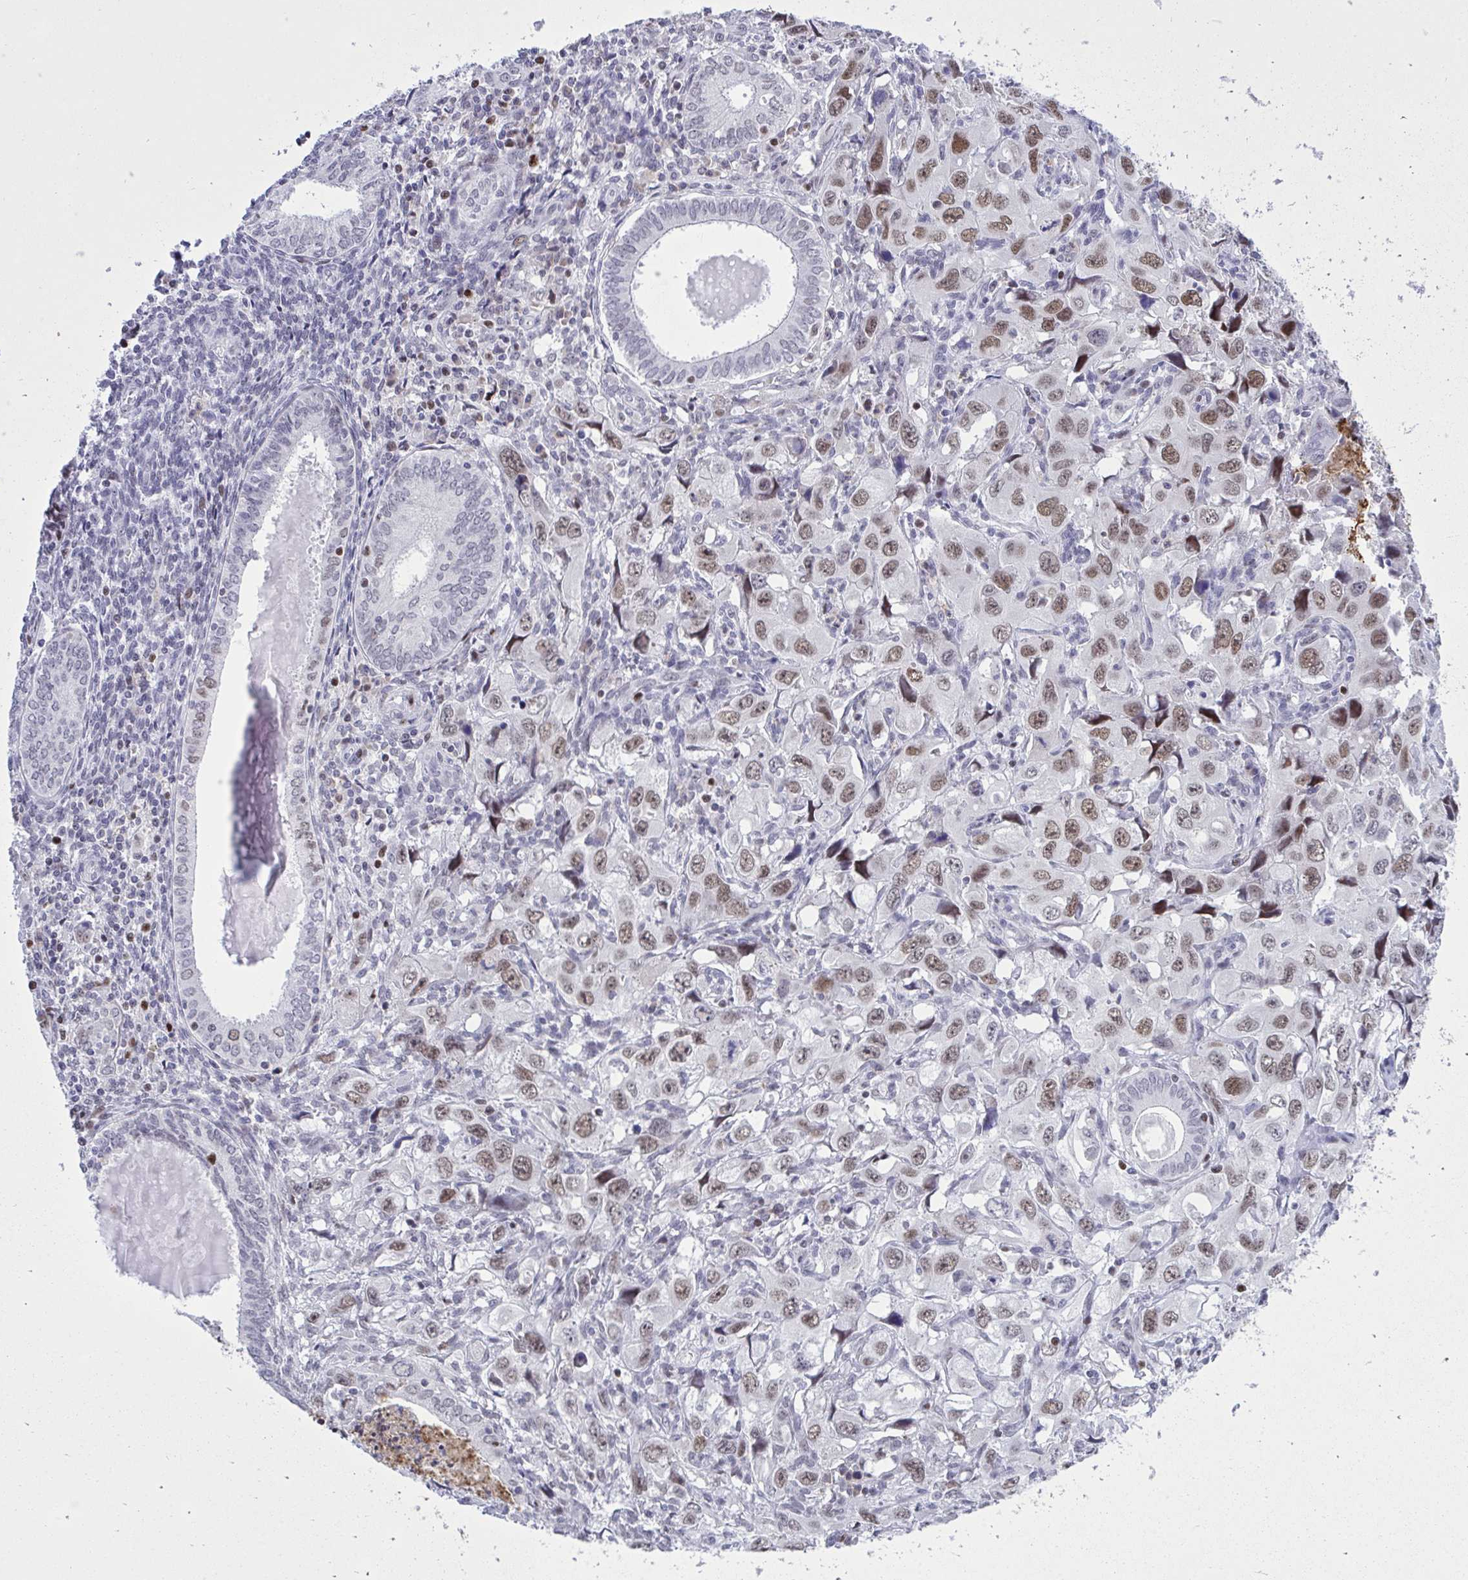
{"staining": {"intensity": "moderate", "quantity": "25%-75%", "location": "nuclear"}, "tissue": "endometrial cancer", "cell_type": "Tumor cells", "image_type": "cancer", "snomed": [{"axis": "morphology", "description": "Adenocarcinoma, NOS"}, {"axis": "topography", "description": "Uterus"}], "caption": "Endometrial cancer stained for a protein (brown) reveals moderate nuclear positive staining in about 25%-75% of tumor cells.", "gene": "C1QL2", "patient": {"sex": "female", "age": 62}}